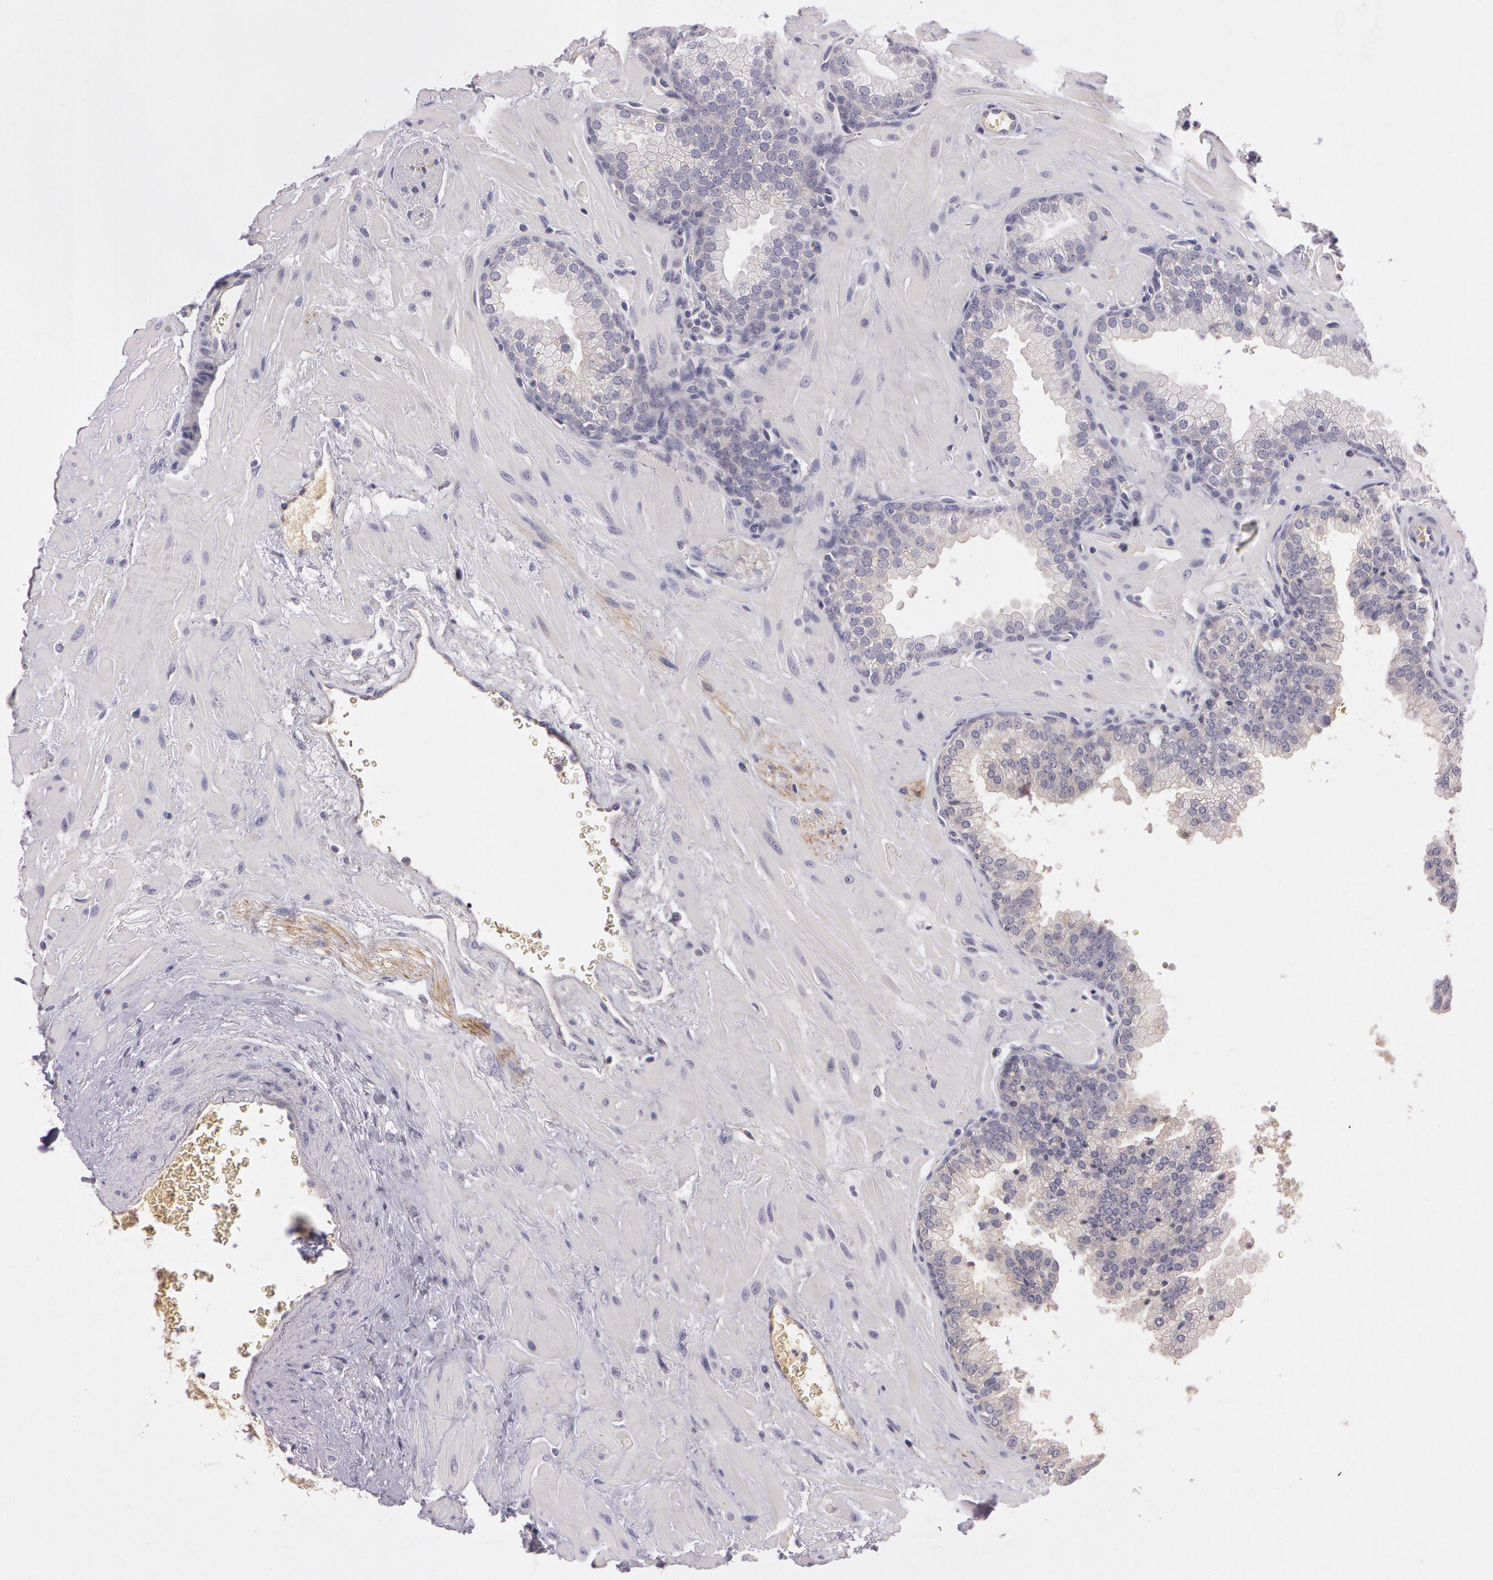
{"staining": {"intensity": "weak", "quantity": "25%-75%", "location": "cytoplasmic/membranous"}, "tissue": "prostate", "cell_type": "Glandular cells", "image_type": "normal", "snomed": [{"axis": "morphology", "description": "Normal tissue, NOS"}, {"axis": "topography", "description": "Prostate"}], "caption": "Protein staining displays weak cytoplasmic/membranous positivity in approximately 25%-75% of glandular cells in unremarkable prostate. The staining is performed using DAB brown chromogen to label protein expression. The nuclei are counter-stained blue using hematoxylin.", "gene": "MXRA5", "patient": {"sex": "male", "age": 60}}